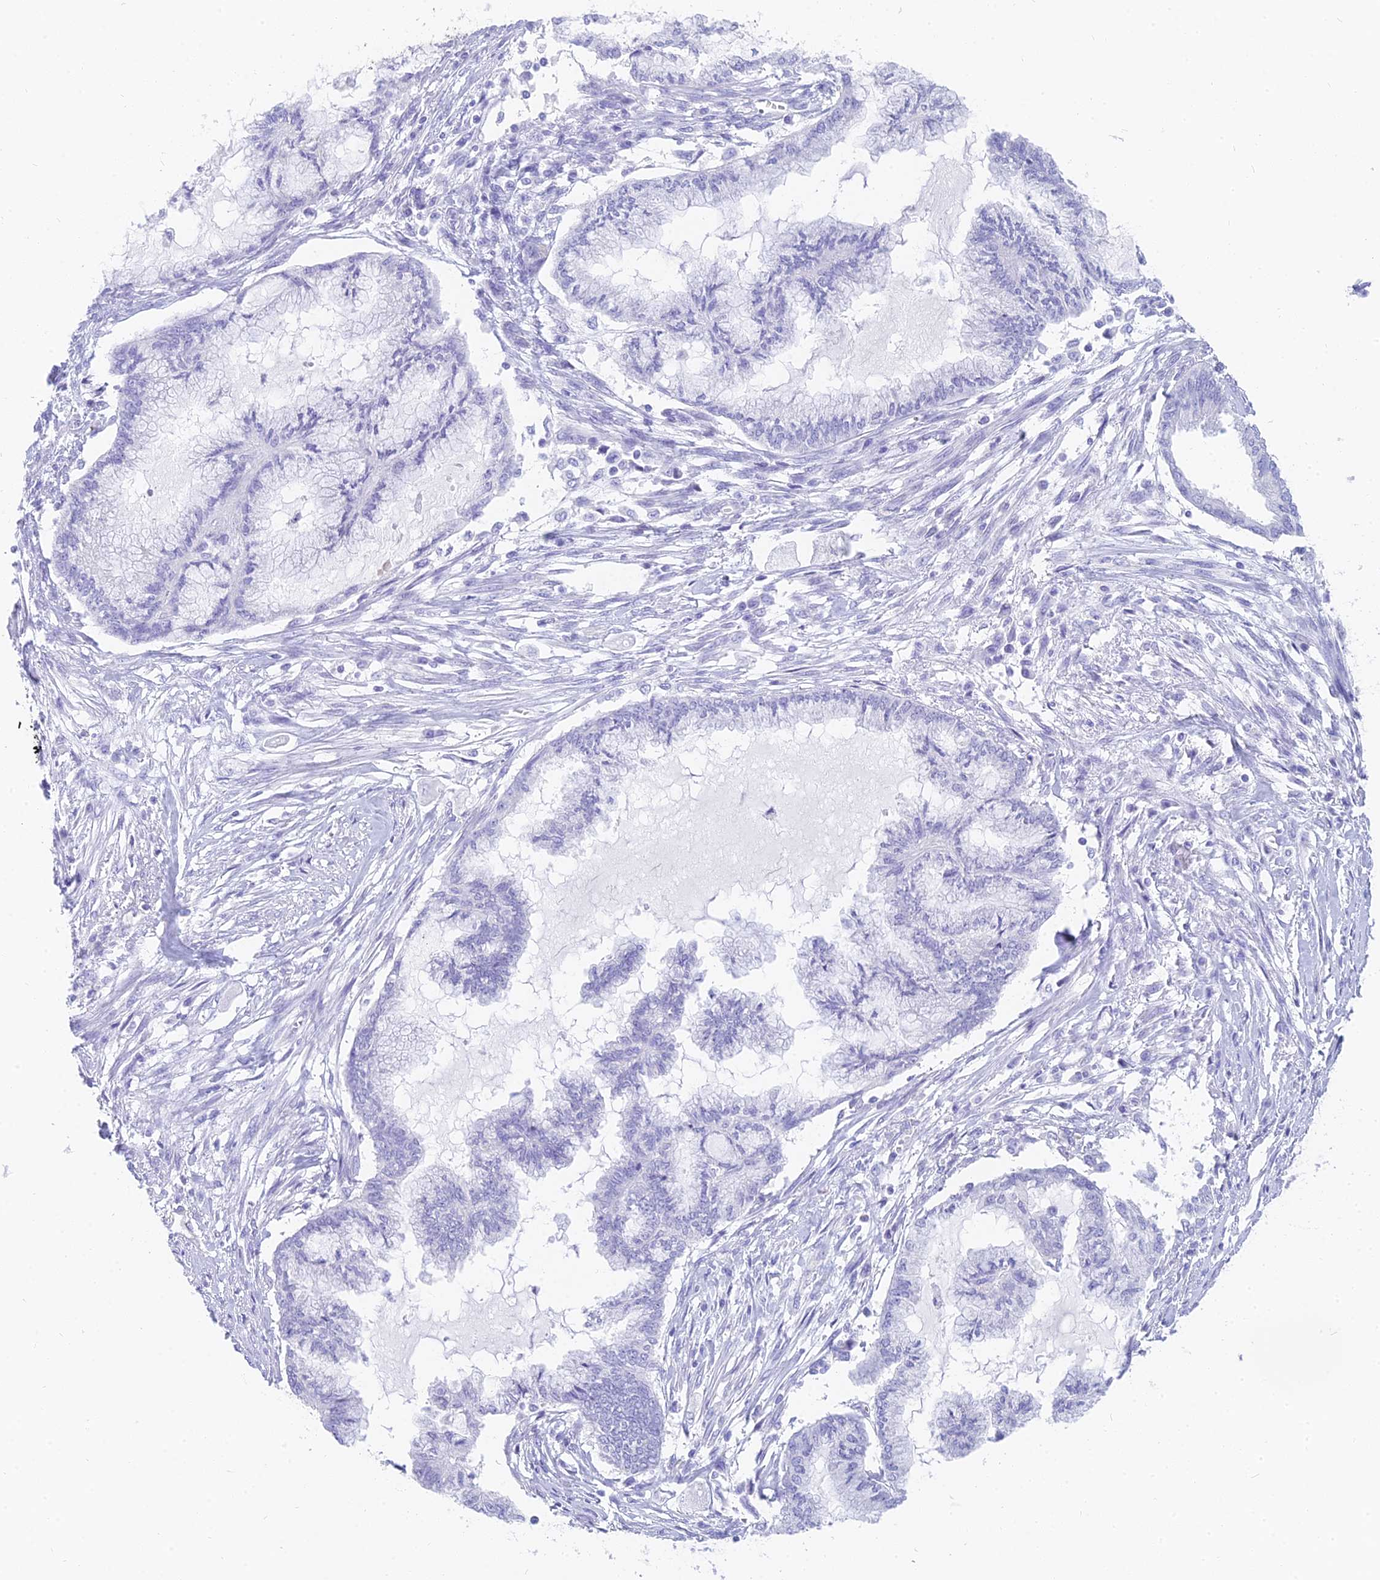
{"staining": {"intensity": "negative", "quantity": "none", "location": "none"}, "tissue": "endometrial cancer", "cell_type": "Tumor cells", "image_type": "cancer", "snomed": [{"axis": "morphology", "description": "Adenocarcinoma, NOS"}, {"axis": "topography", "description": "Endometrium"}], "caption": "Micrograph shows no significant protein expression in tumor cells of endometrial cancer.", "gene": "SLC36A2", "patient": {"sex": "female", "age": 86}}